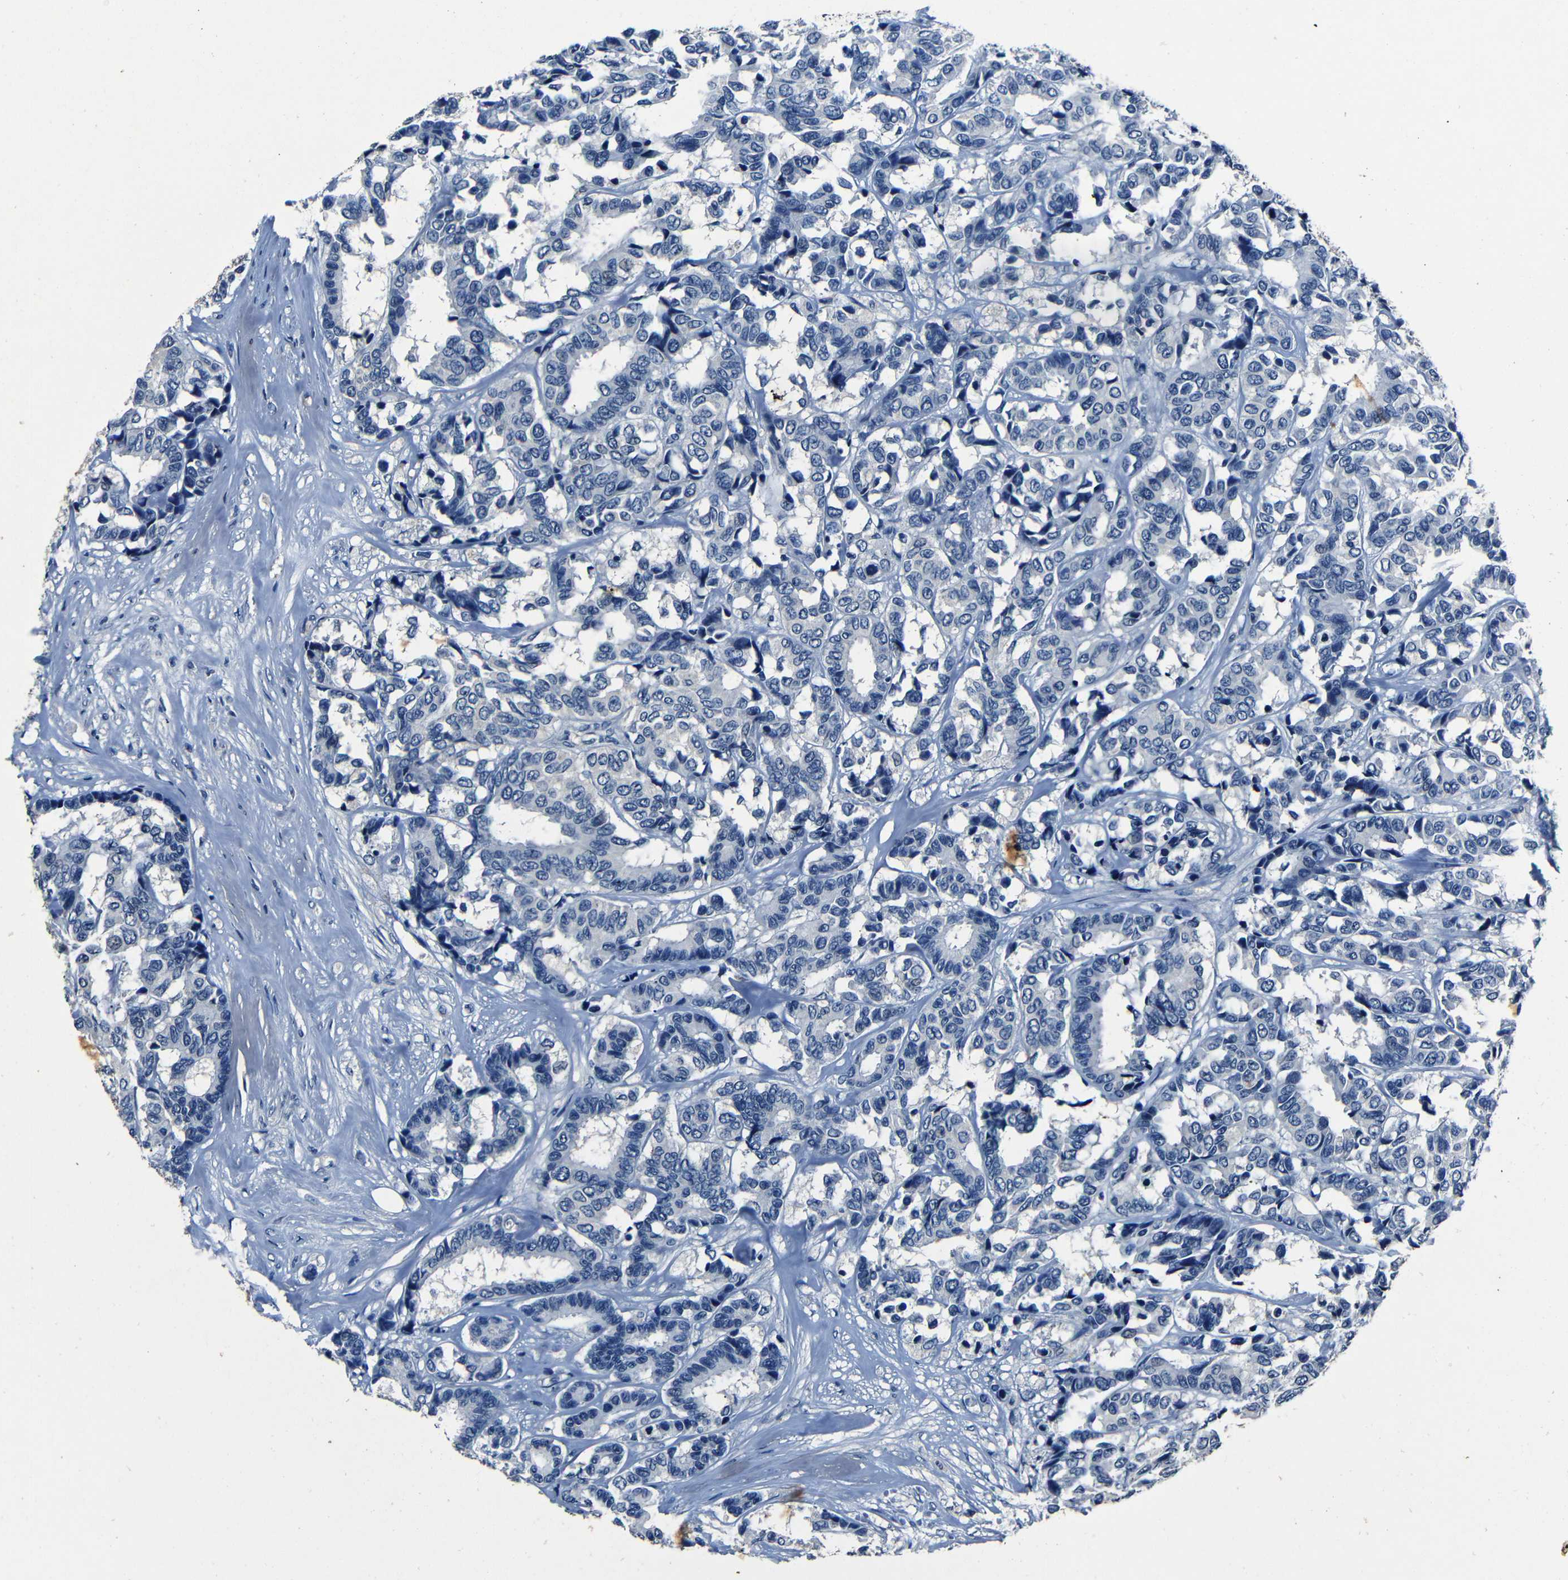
{"staining": {"intensity": "negative", "quantity": "none", "location": "none"}, "tissue": "breast cancer", "cell_type": "Tumor cells", "image_type": "cancer", "snomed": [{"axis": "morphology", "description": "Duct carcinoma"}, {"axis": "topography", "description": "Breast"}], "caption": "Tumor cells show no significant protein expression in infiltrating ductal carcinoma (breast).", "gene": "NCMAP", "patient": {"sex": "female", "age": 87}}